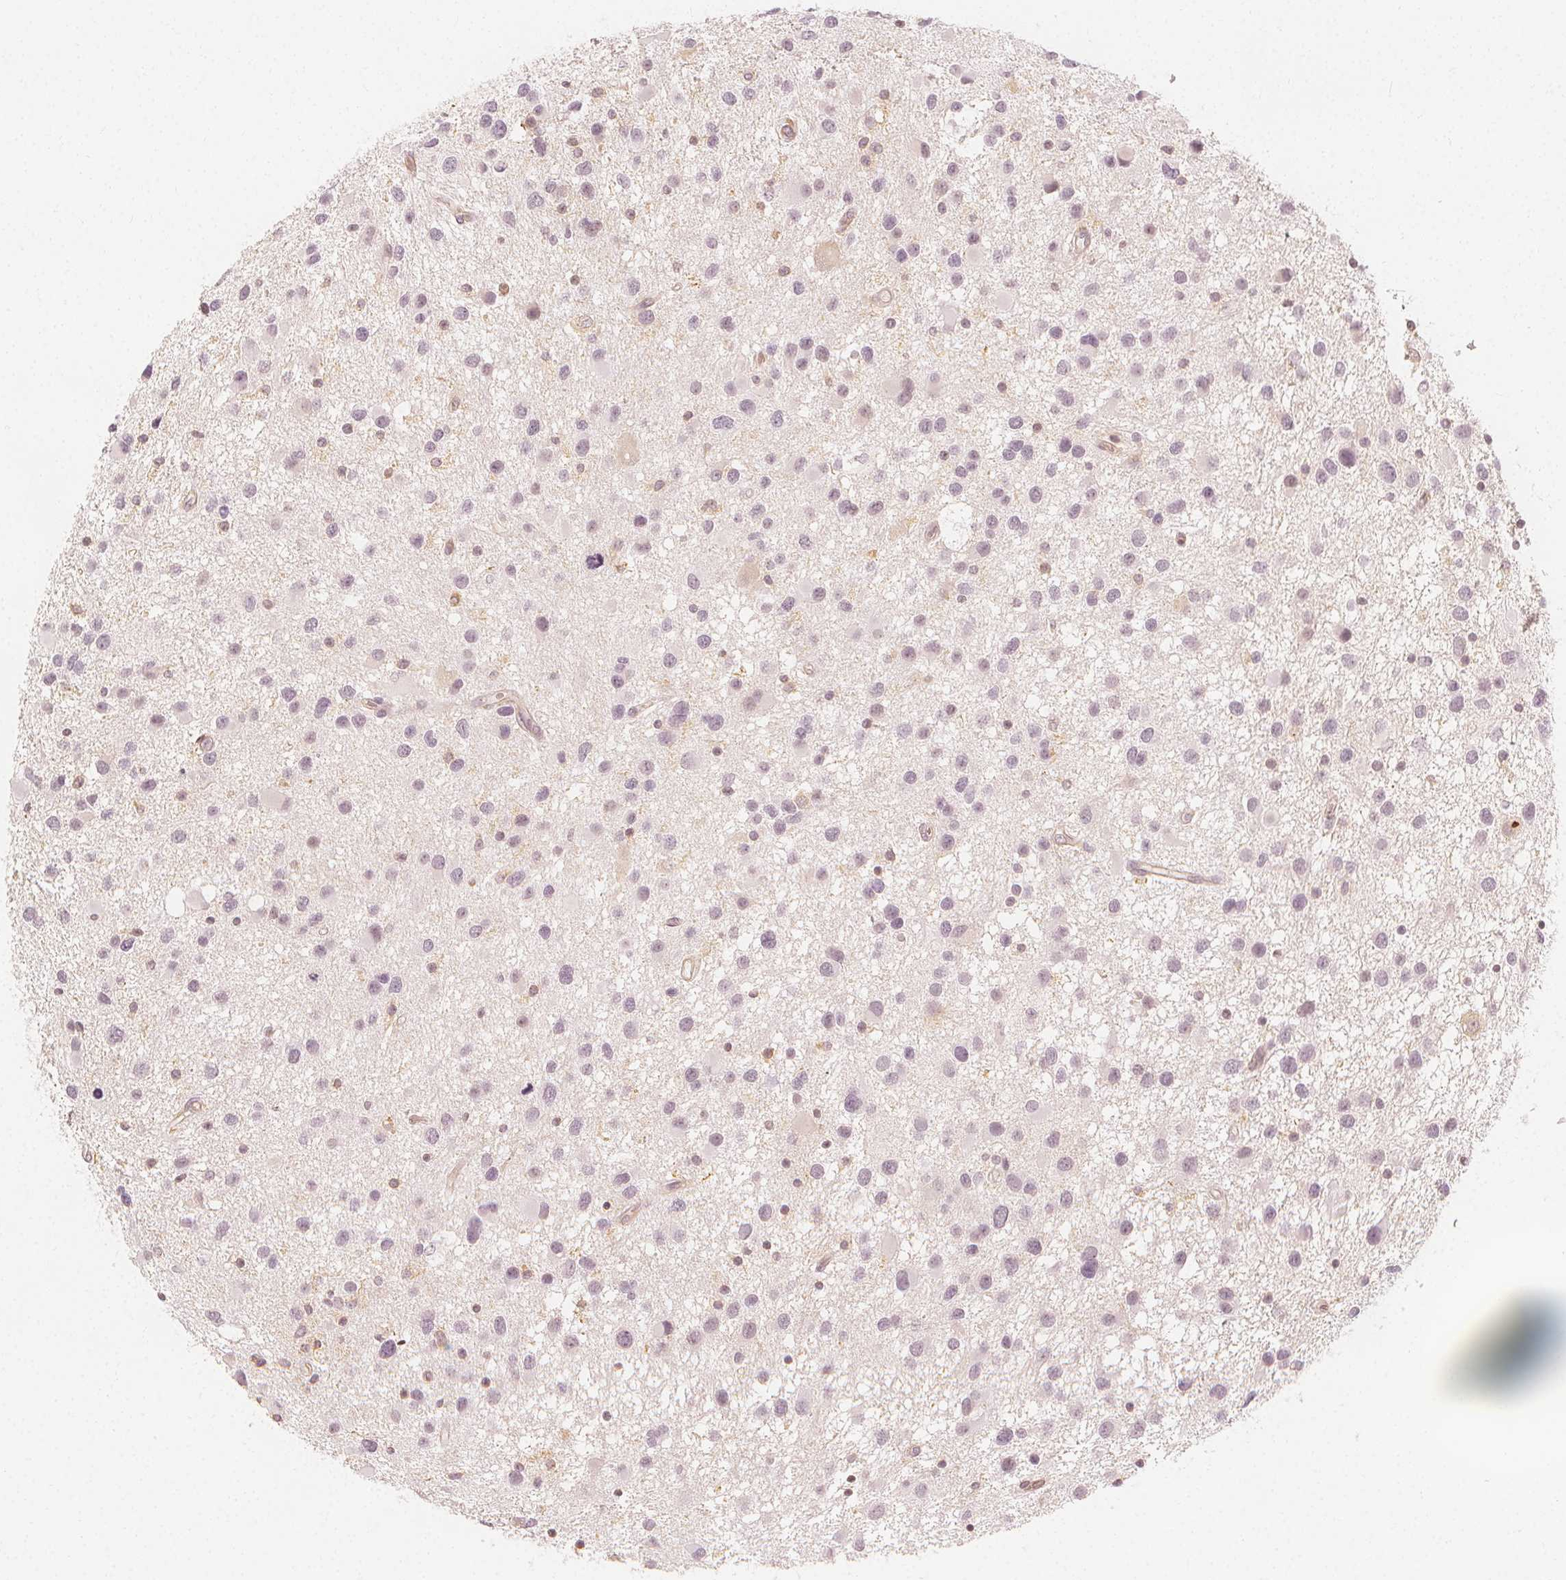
{"staining": {"intensity": "negative", "quantity": "none", "location": "none"}, "tissue": "glioma", "cell_type": "Tumor cells", "image_type": "cancer", "snomed": [{"axis": "morphology", "description": "Glioma, malignant, Low grade"}, {"axis": "topography", "description": "Brain"}], "caption": "This is a image of immunohistochemistry staining of low-grade glioma (malignant), which shows no staining in tumor cells. (DAB (3,3'-diaminobenzidine) IHC visualized using brightfield microscopy, high magnification).", "gene": "ARHGAP26", "patient": {"sex": "female", "age": 32}}